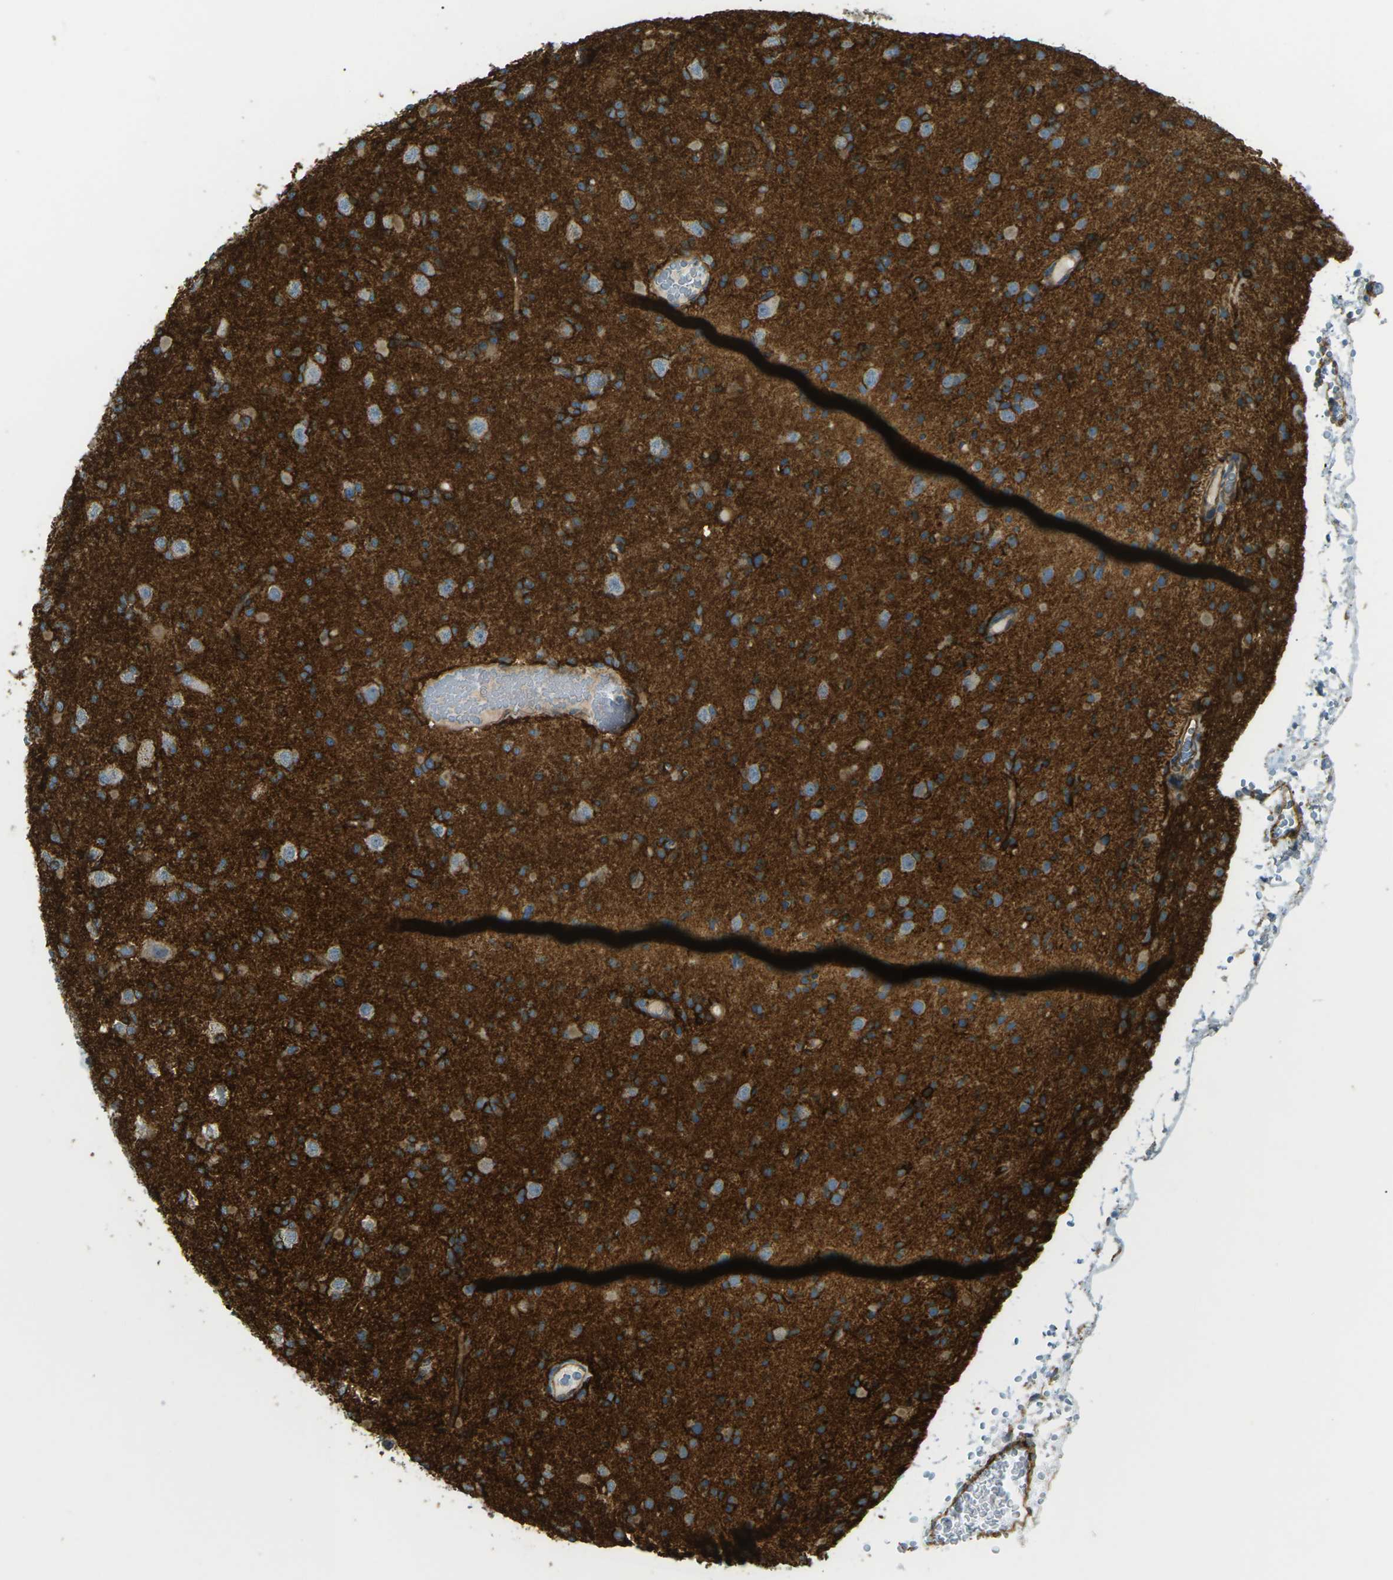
{"staining": {"intensity": "strong", "quantity": "25%-75%", "location": "cytoplasmic/membranous"}, "tissue": "glioma", "cell_type": "Tumor cells", "image_type": "cancer", "snomed": [{"axis": "morphology", "description": "Glioma, malignant, Low grade"}, {"axis": "topography", "description": "Brain"}], "caption": "Immunohistochemistry photomicrograph of human glioma stained for a protein (brown), which displays high levels of strong cytoplasmic/membranous positivity in approximately 25%-75% of tumor cells.", "gene": "S1PR1", "patient": {"sex": "female", "age": 22}}